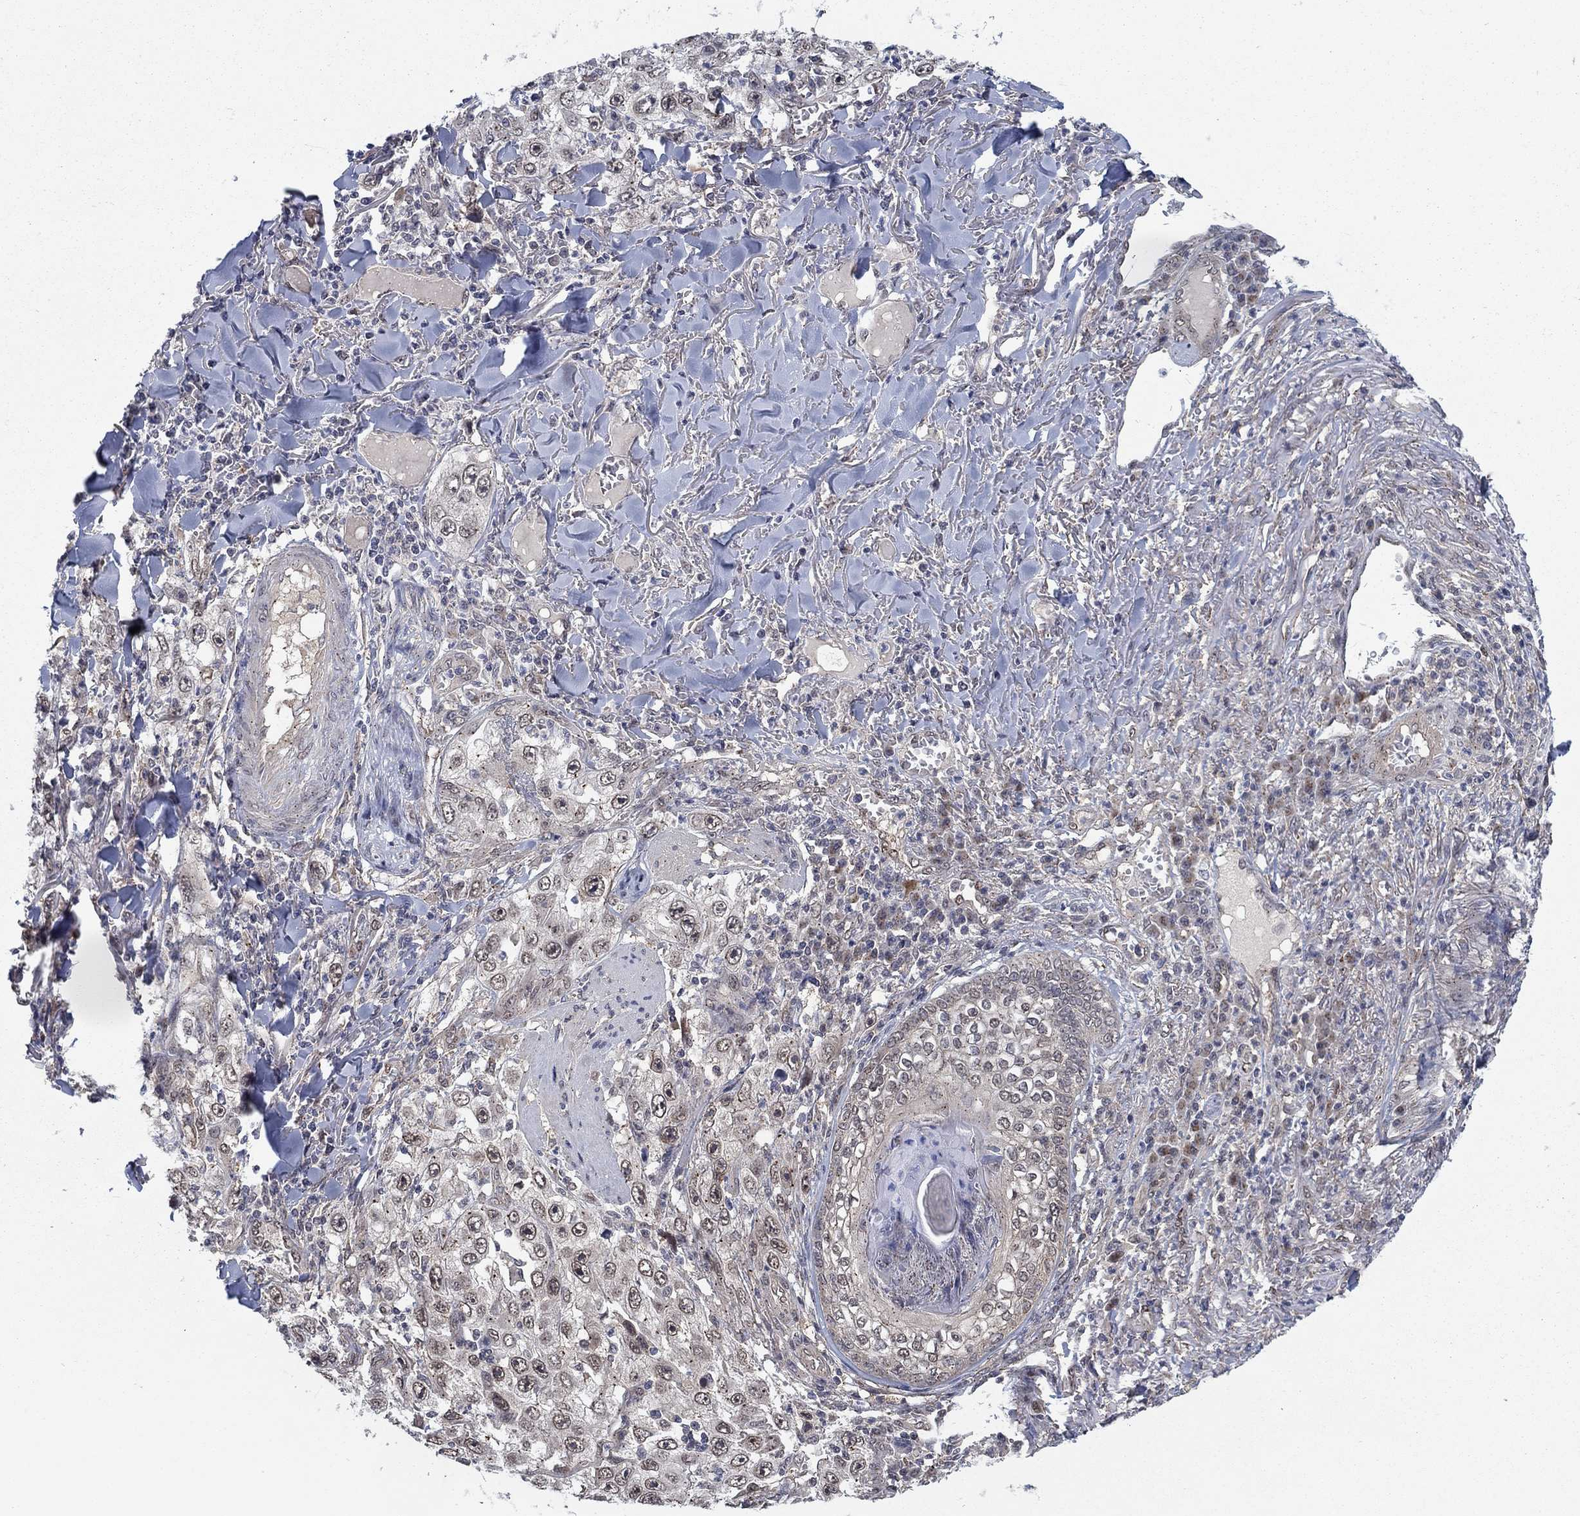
{"staining": {"intensity": "moderate", "quantity": "<25%", "location": "nuclear"}, "tissue": "skin cancer", "cell_type": "Tumor cells", "image_type": "cancer", "snomed": [{"axis": "morphology", "description": "Squamous cell carcinoma, NOS"}, {"axis": "topography", "description": "Skin"}], "caption": "Brown immunohistochemical staining in skin cancer (squamous cell carcinoma) exhibits moderate nuclear expression in approximately <25% of tumor cells.", "gene": "SH3RF1", "patient": {"sex": "male", "age": 82}}